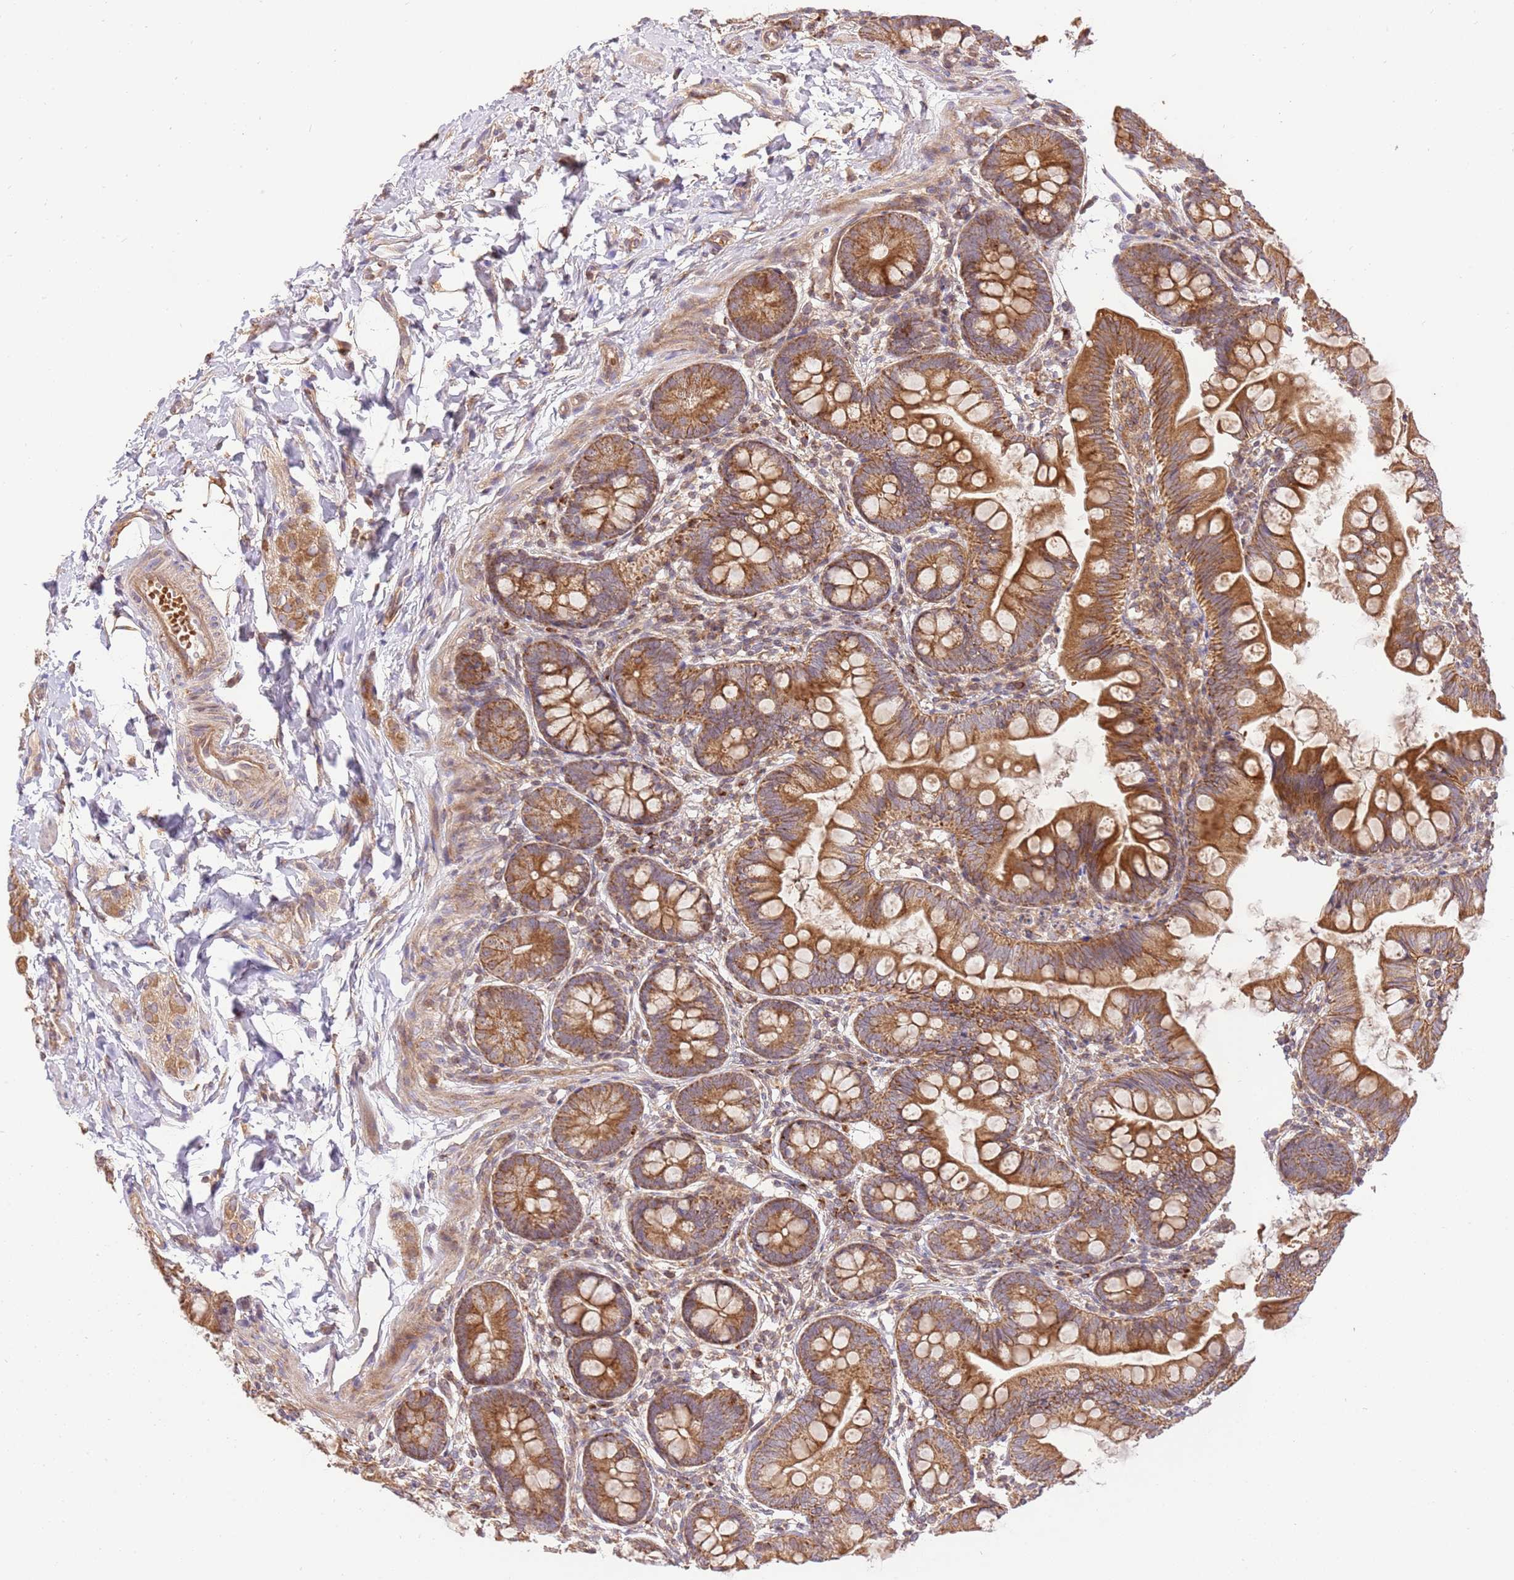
{"staining": {"intensity": "strong", "quantity": ">75%", "location": "cytoplasmic/membranous"}, "tissue": "small intestine", "cell_type": "Glandular cells", "image_type": "normal", "snomed": [{"axis": "morphology", "description": "Normal tissue, NOS"}, {"axis": "topography", "description": "Small intestine"}], "caption": "Immunohistochemistry (IHC) histopathology image of normal human small intestine stained for a protein (brown), which exhibits high levels of strong cytoplasmic/membranous expression in about >75% of glandular cells.", "gene": "SPATA2L", "patient": {"sex": "male", "age": 7}}